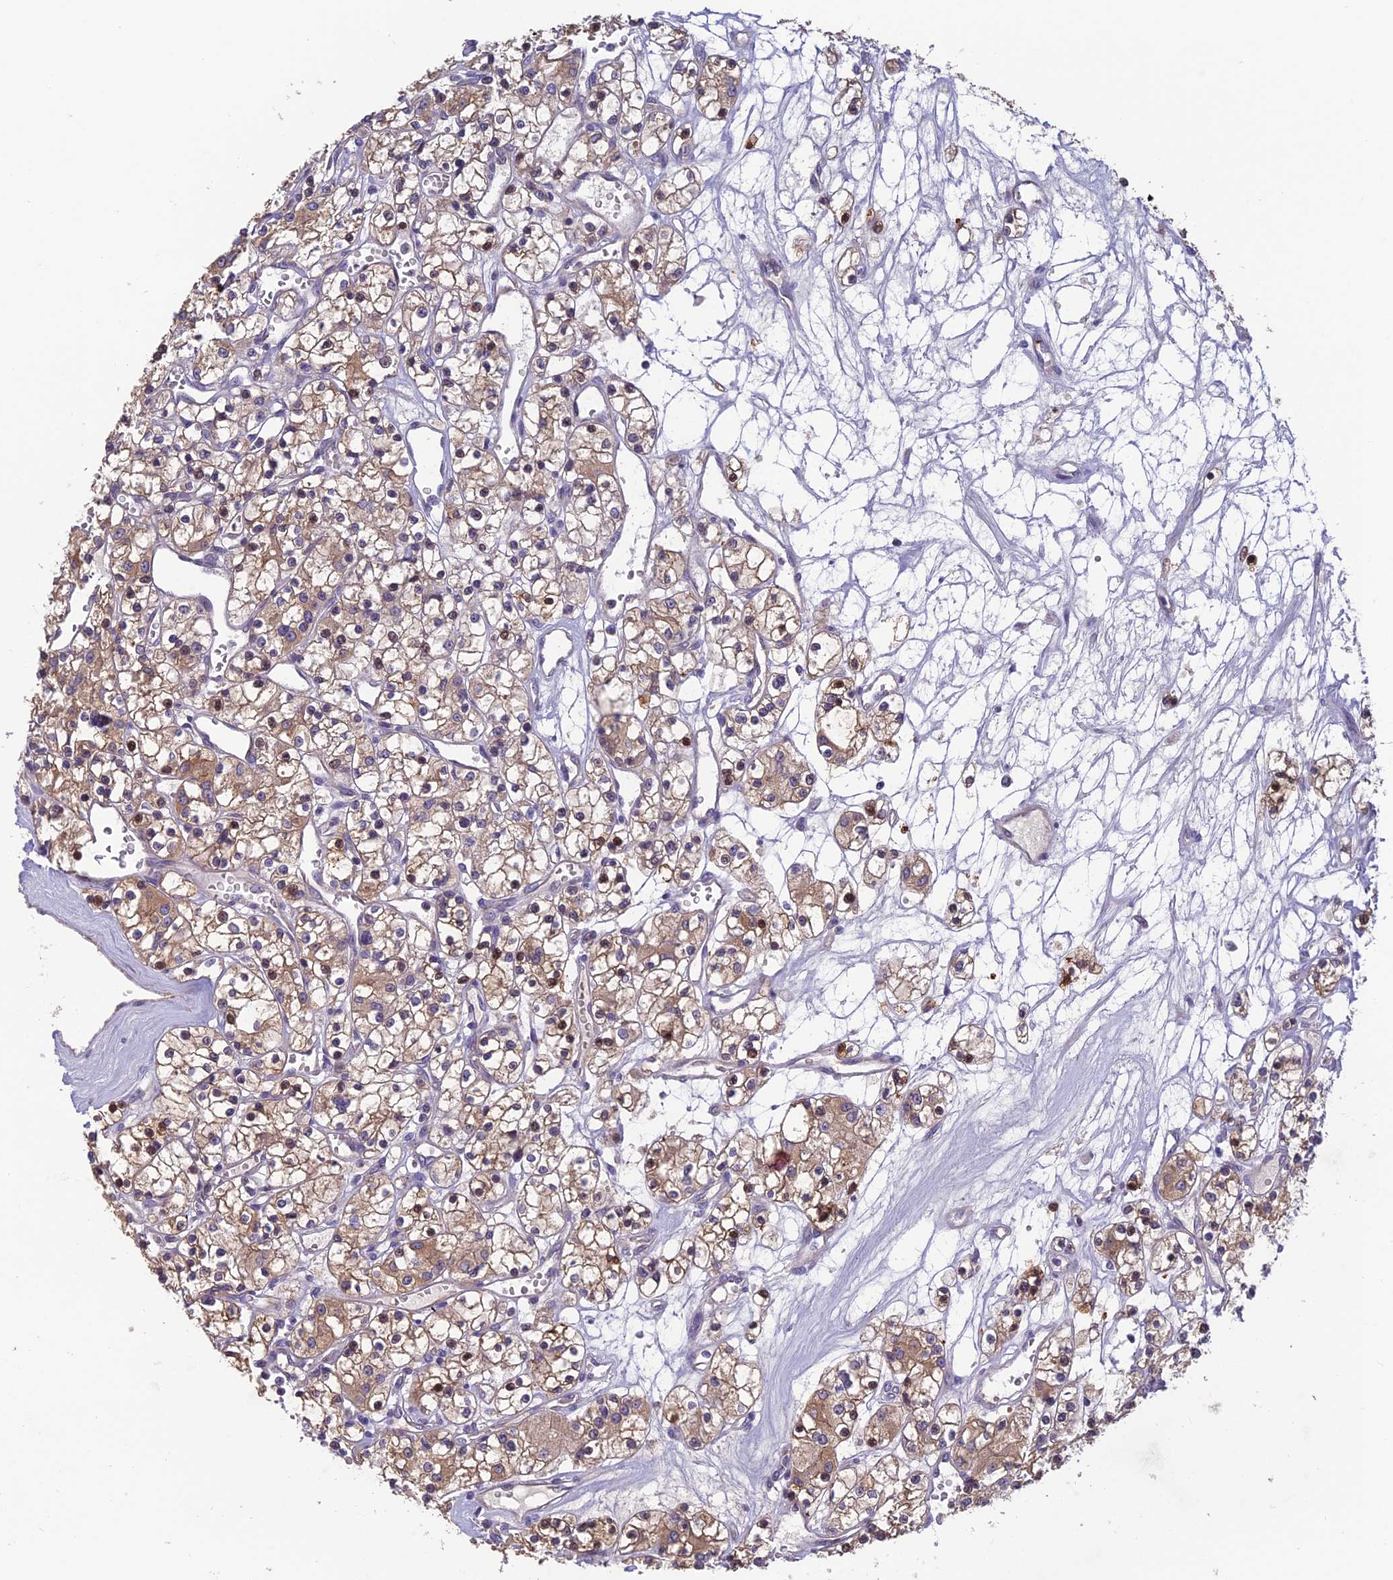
{"staining": {"intensity": "weak", "quantity": ">75%", "location": "cytoplasmic/membranous"}, "tissue": "renal cancer", "cell_type": "Tumor cells", "image_type": "cancer", "snomed": [{"axis": "morphology", "description": "Adenocarcinoma, NOS"}, {"axis": "topography", "description": "Kidney"}], "caption": "Tumor cells display low levels of weak cytoplasmic/membranous expression in about >75% of cells in adenocarcinoma (renal).", "gene": "HECA", "patient": {"sex": "female", "age": 59}}